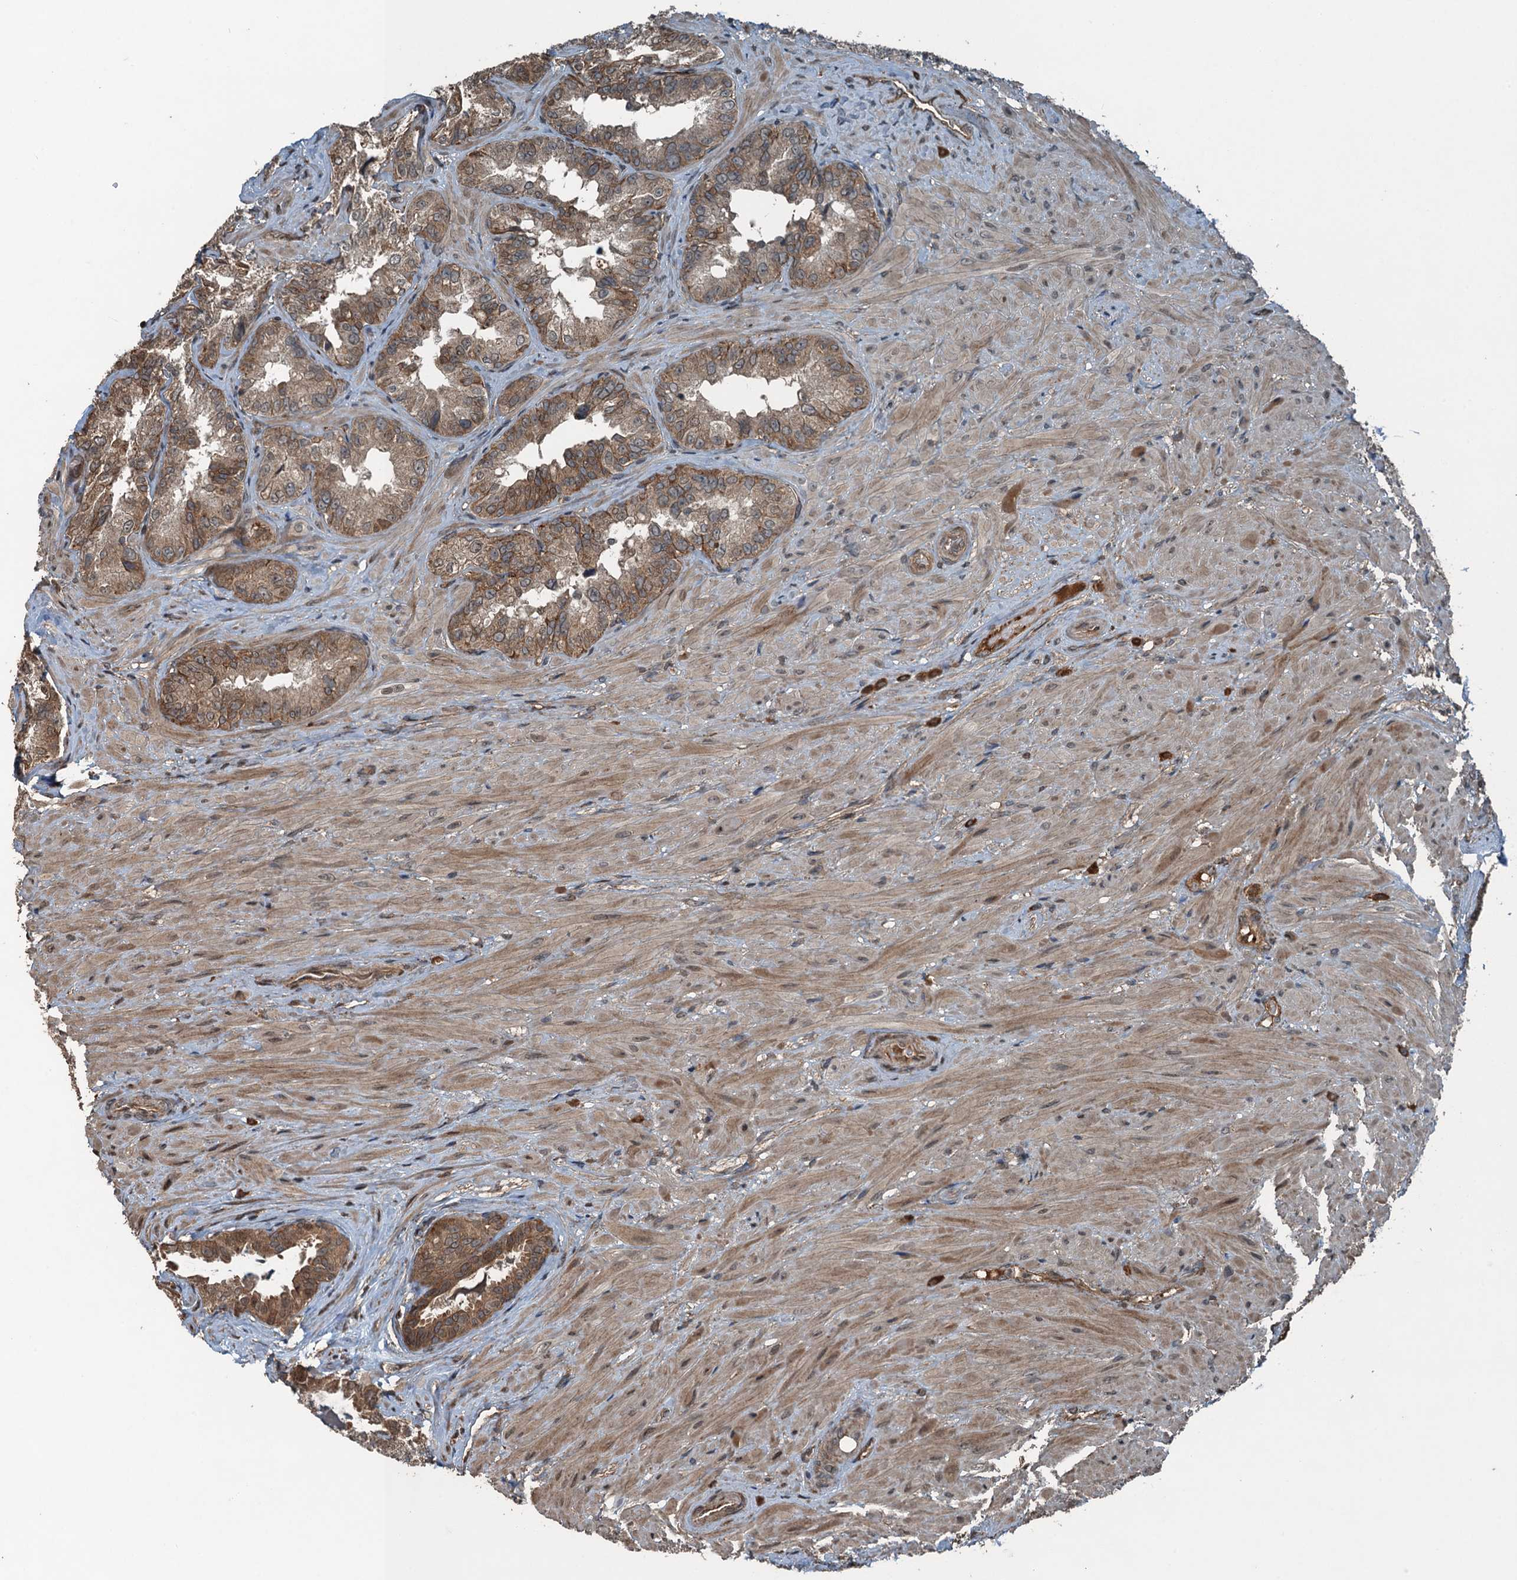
{"staining": {"intensity": "moderate", "quantity": ">75%", "location": "cytoplasmic/membranous,nuclear"}, "tissue": "seminal vesicle", "cell_type": "Glandular cells", "image_type": "normal", "snomed": [{"axis": "morphology", "description": "Normal tissue, NOS"}, {"axis": "topography", "description": "Seminal veicle"}, {"axis": "topography", "description": "Peripheral nerve tissue"}], "caption": "Protein staining shows moderate cytoplasmic/membranous,nuclear expression in approximately >75% of glandular cells in normal seminal vesicle. The protein is shown in brown color, while the nuclei are stained blue.", "gene": "TCTN1", "patient": {"sex": "male", "age": 67}}